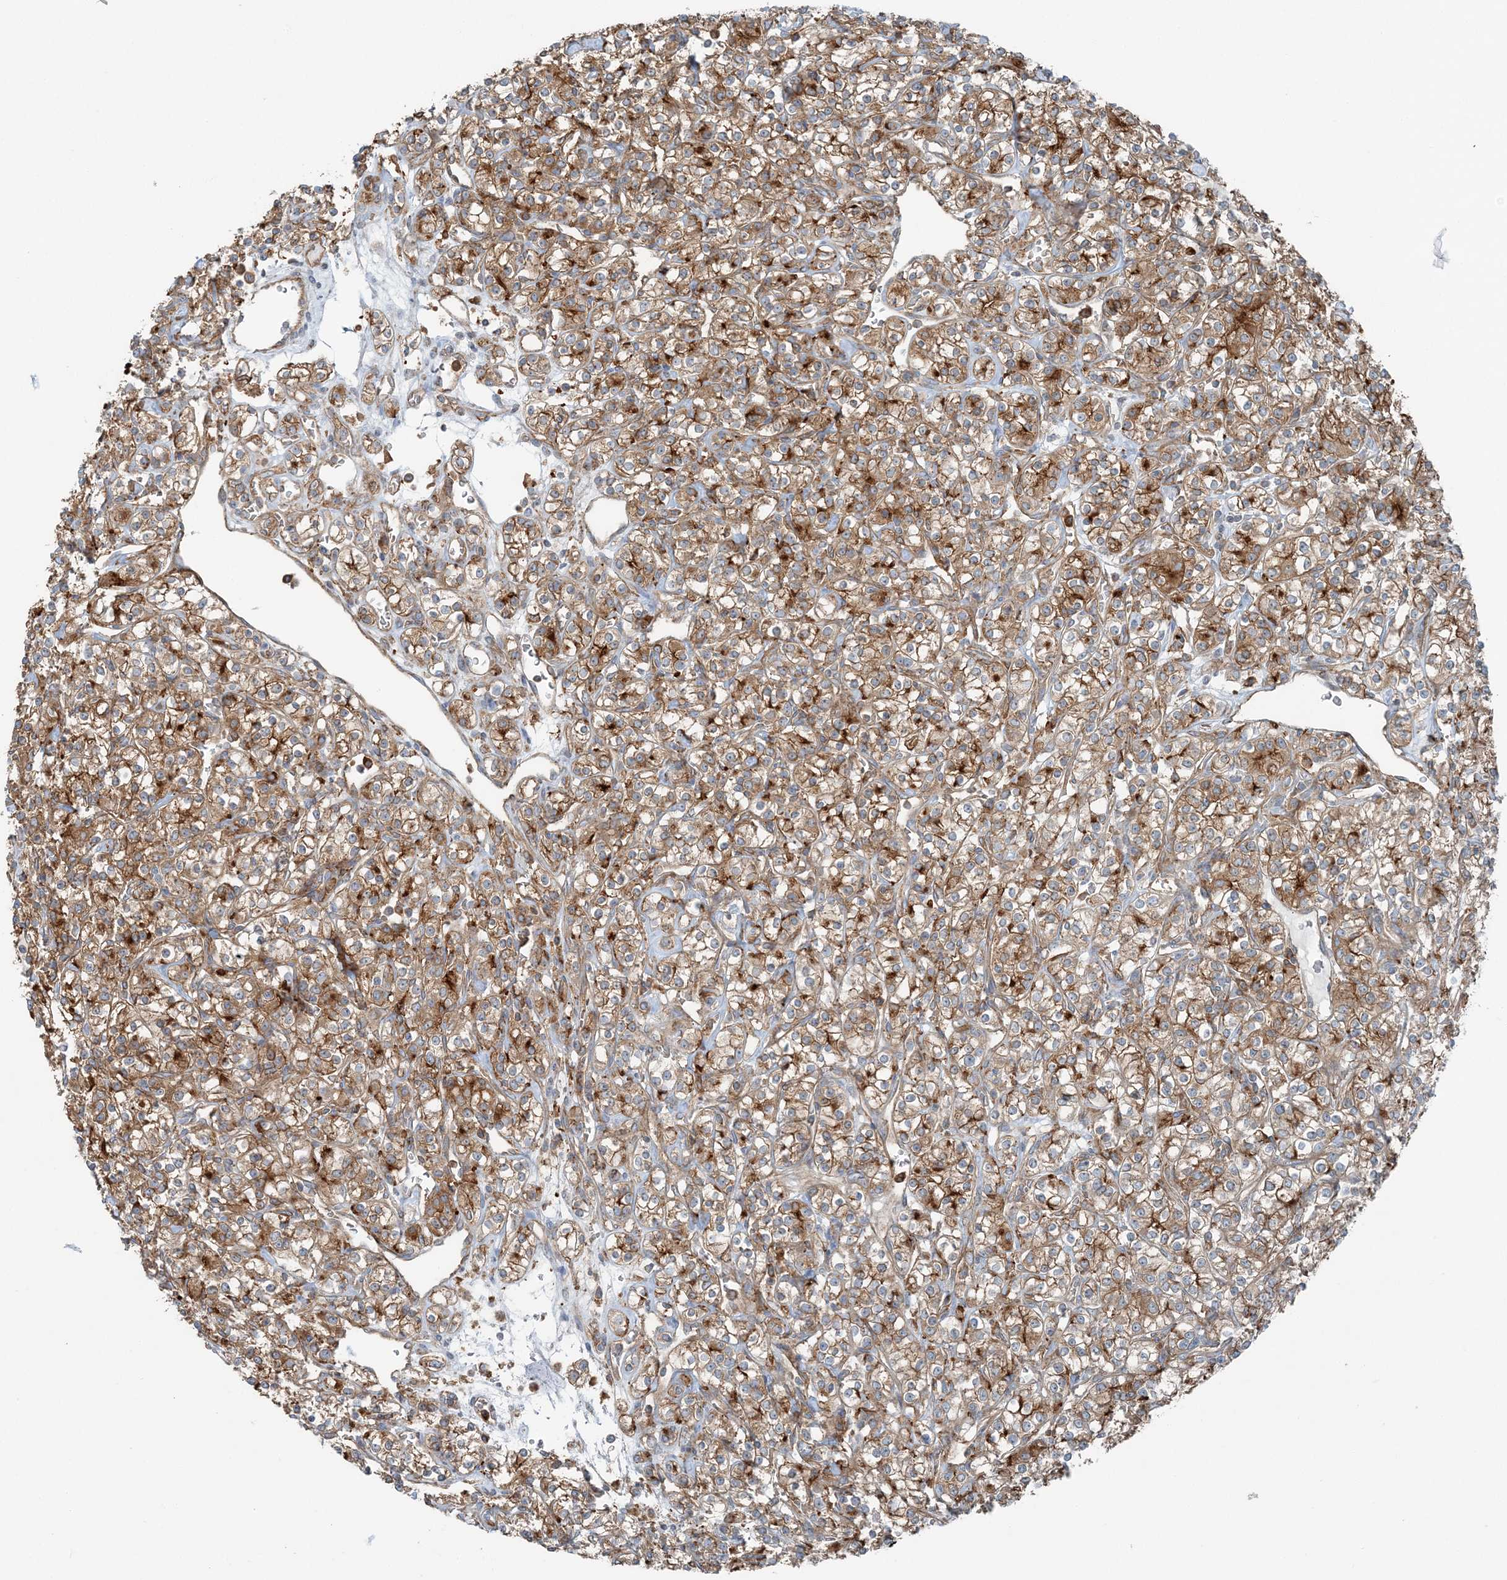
{"staining": {"intensity": "moderate", "quantity": ">75%", "location": "cytoplasmic/membranous"}, "tissue": "renal cancer", "cell_type": "Tumor cells", "image_type": "cancer", "snomed": [{"axis": "morphology", "description": "Adenocarcinoma, NOS"}, {"axis": "topography", "description": "Kidney"}], "caption": "This micrograph displays renal adenocarcinoma stained with immunohistochemistry to label a protein in brown. The cytoplasmic/membranous of tumor cells show moderate positivity for the protein. Nuclei are counter-stained blue.", "gene": "SNX2", "patient": {"sex": "male", "age": 77}}